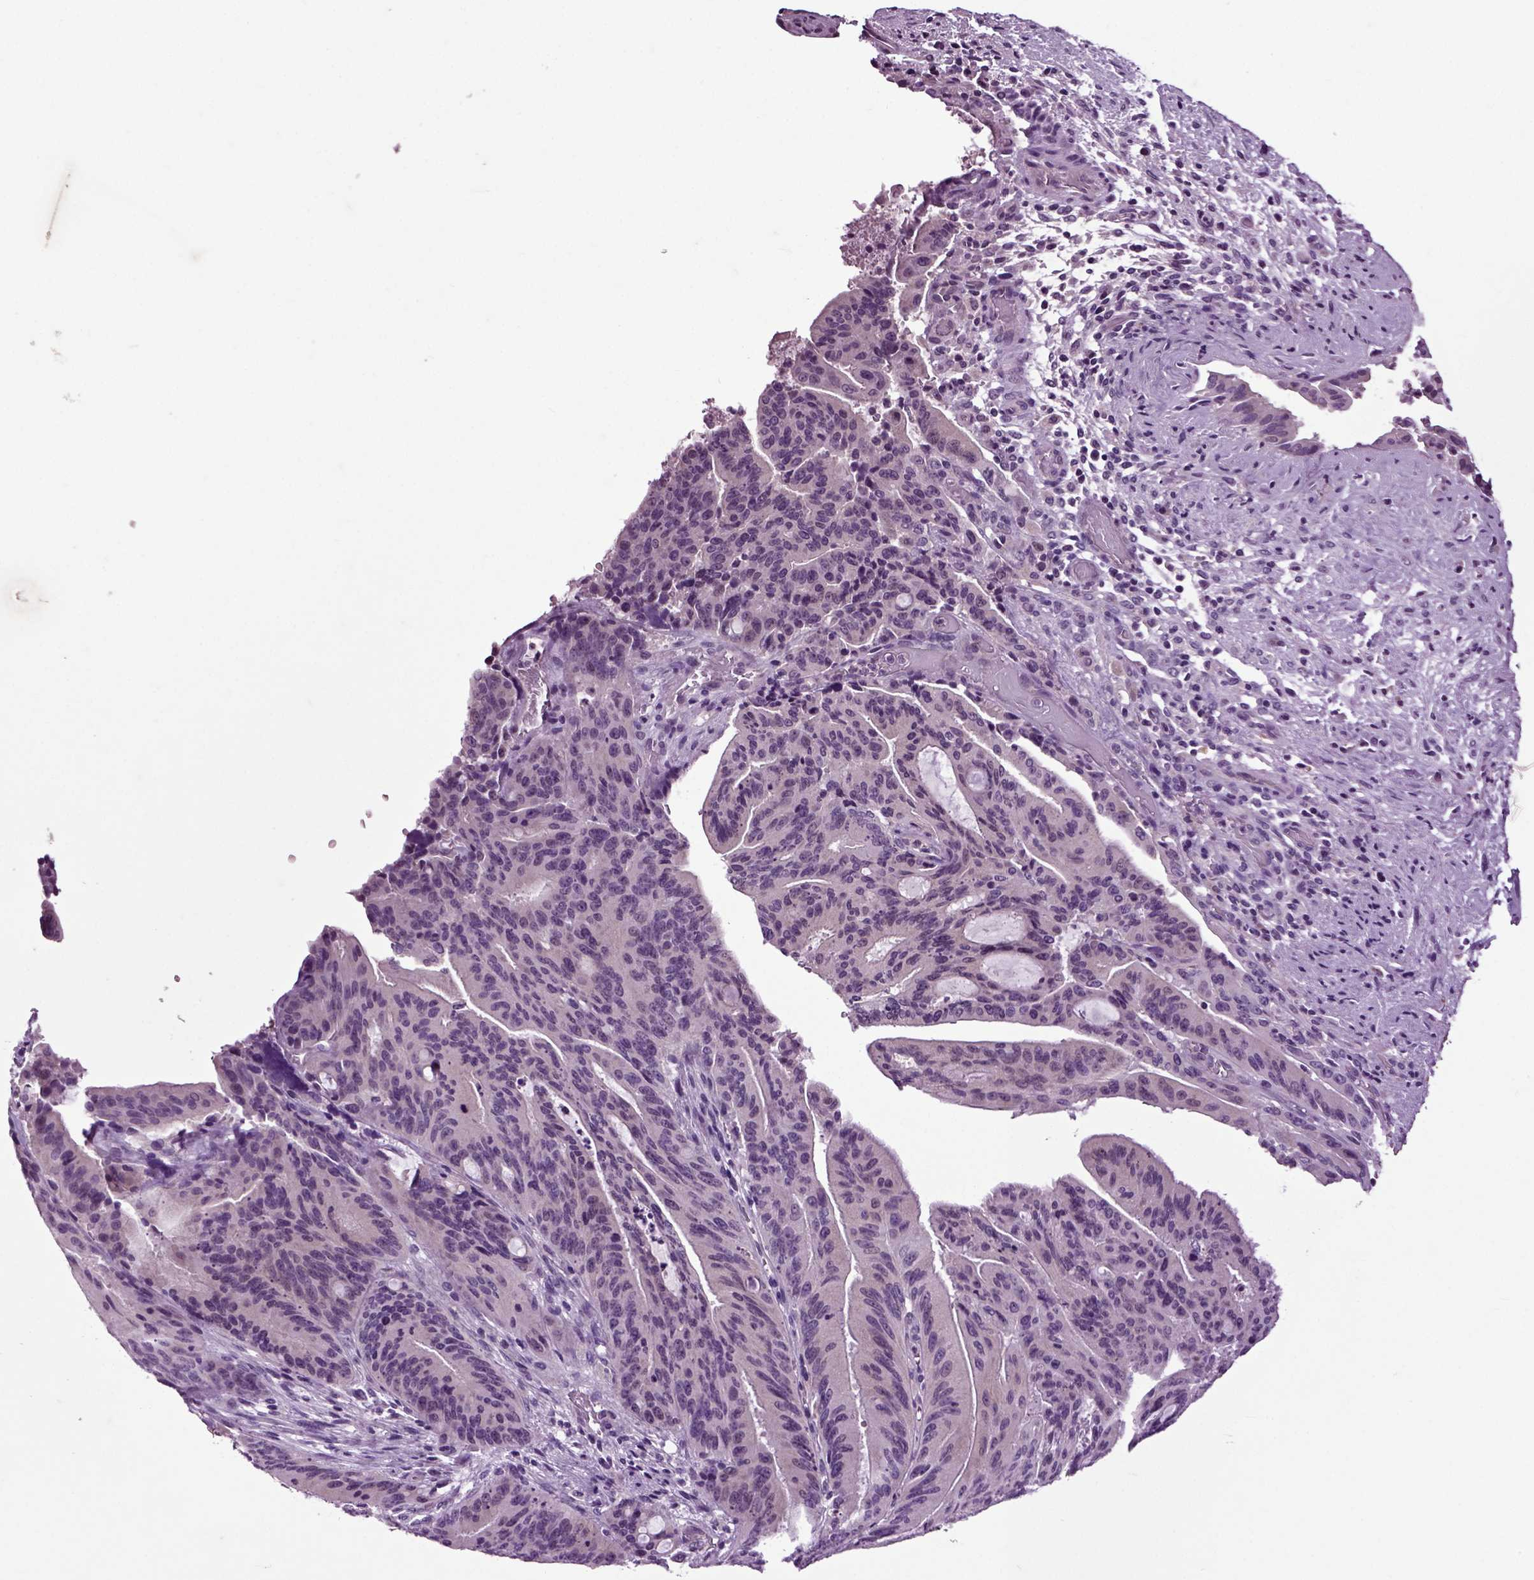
{"staining": {"intensity": "negative", "quantity": "none", "location": "none"}, "tissue": "liver cancer", "cell_type": "Tumor cells", "image_type": "cancer", "snomed": [{"axis": "morphology", "description": "Cholangiocarcinoma"}, {"axis": "topography", "description": "Liver"}], "caption": "Immunohistochemistry histopathology image of human cholangiocarcinoma (liver) stained for a protein (brown), which demonstrates no expression in tumor cells. (Brightfield microscopy of DAB (3,3'-diaminobenzidine) immunohistochemistry at high magnification).", "gene": "CRHR1", "patient": {"sex": "female", "age": 73}}